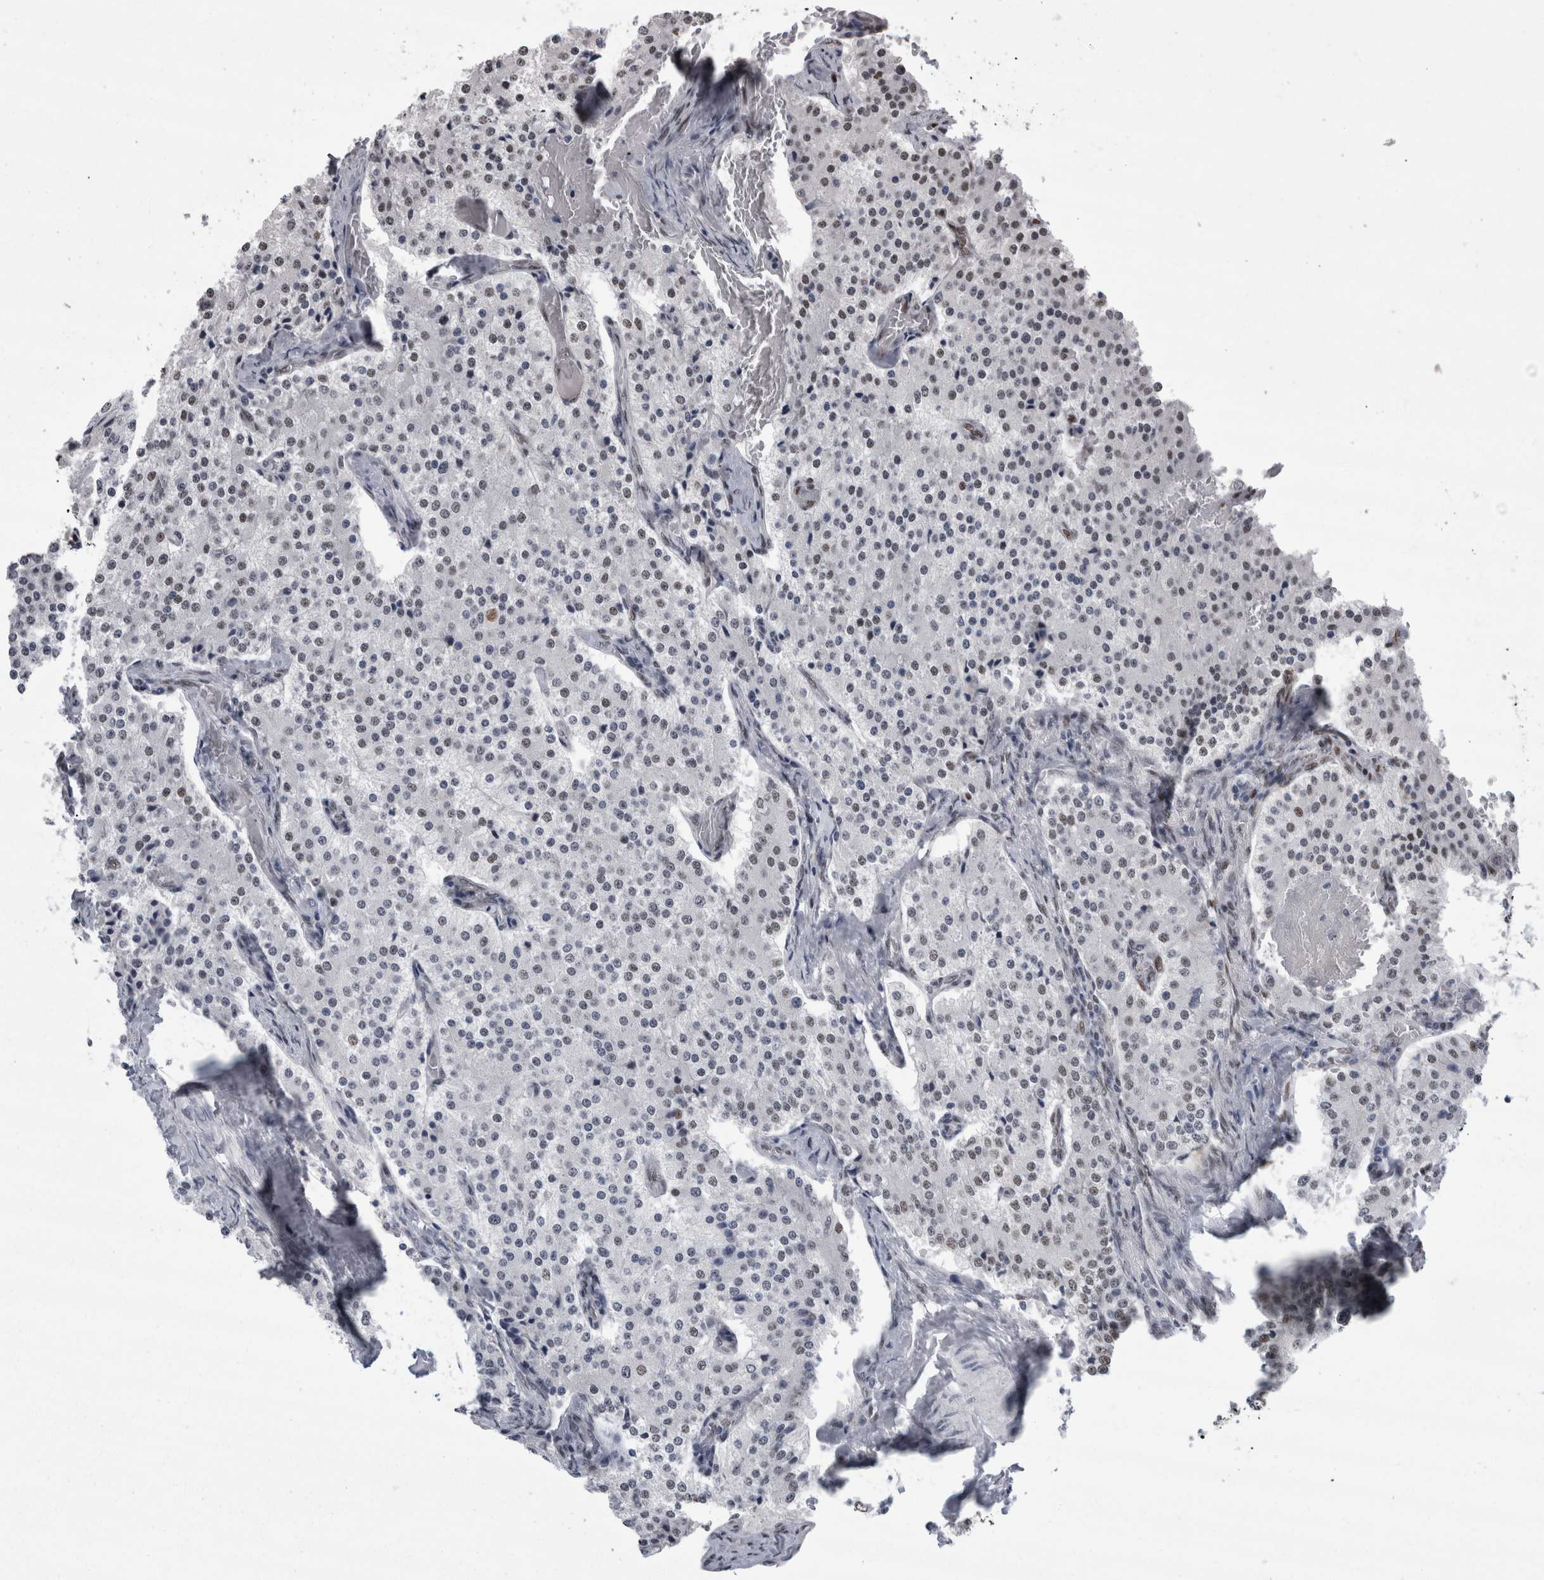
{"staining": {"intensity": "weak", "quantity": "<25%", "location": "nuclear"}, "tissue": "carcinoid", "cell_type": "Tumor cells", "image_type": "cancer", "snomed": [{"axis": "morphology", "description": "Carcinoid, malignant, NOS"}, {"axis": "topography", "description": "Colon"}], "caption": "An image of human carcinoid is negative for staining in tumor cells. (Brightfield microscopy of DAB immunohistochemistry at high magnification).", "gene": "C1orf54", "patient": {"sex": "female", "age": 52}}